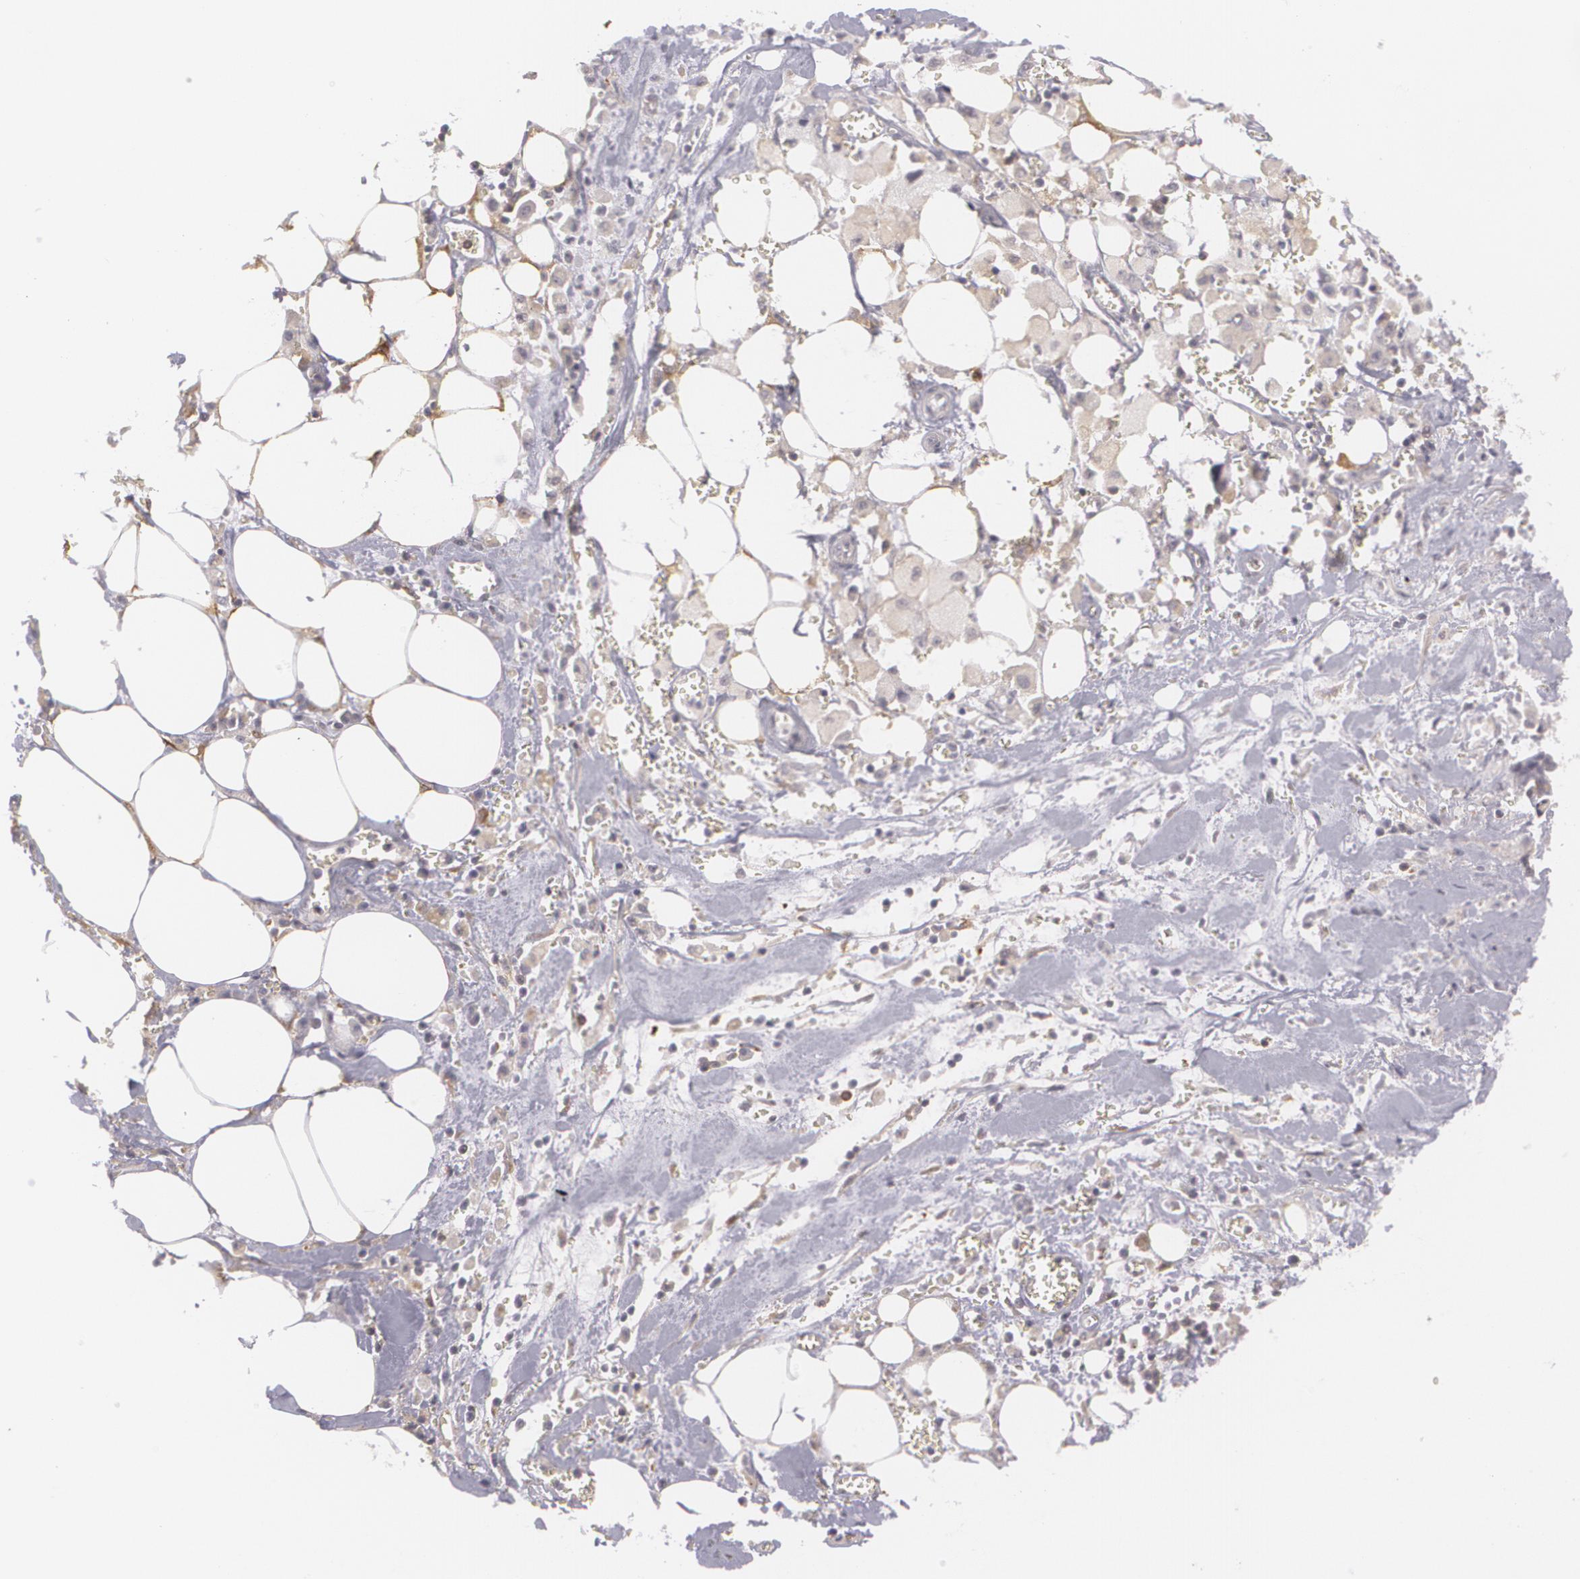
{"staining": {"intensity": "weak", "quantity": "25%-75%", "location": "cytoplasmic/membranous"}, "tissue": "pancreatic cancer", "cell_type": "Tumor cells", "image_type": "cancer", "snomed": [{"axis": "morphology", "description": "Adenocarcinoma, NOS"}, {"axis": "topography", "description": "Pancreas"}], "caption": "Adenocarcinoma (pancreatic) stained with IHC exhibits weak cytoplasmic/membranous expression in about 25%-75% of tumor cells.", "gene": "BIN1", "patient": {"sex": "female", "age": 70}}